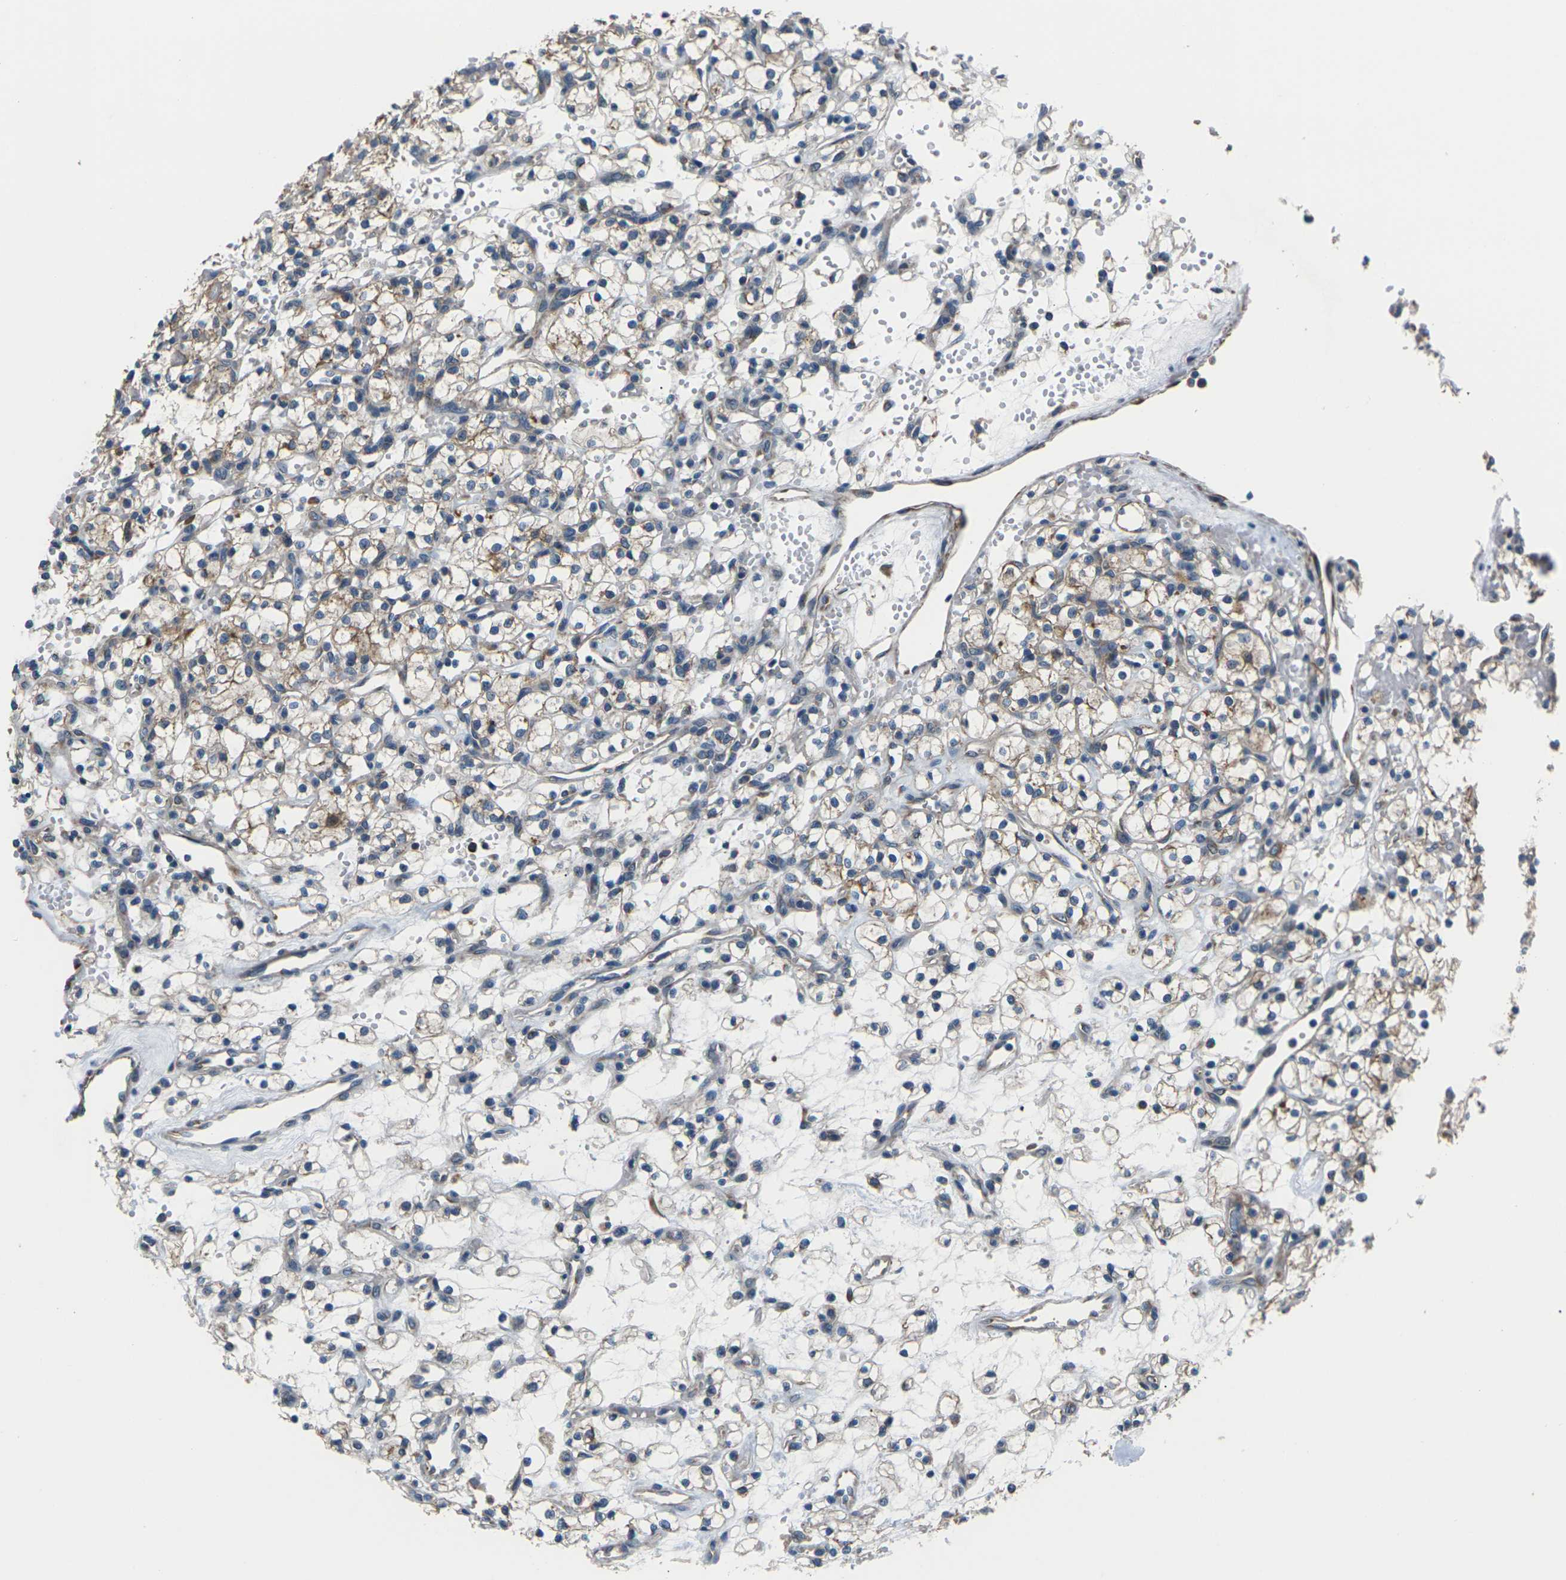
{"staining": {"intensity": "moderate", "quantity": "25%-75%", "location": "cytoplasmic/membranous"}, "tissue": "renal cancer", "cell_type": "Tumor cells", "image_type": "cancer", "snomed": [{"axis": "morphology", "description": "Adenocarcinoma, NOS"}, {"axis": "topography", "description": "Kidney"}], "caption": "Protein expression by immunohistochemistry (IHC) shows moderate cytoplasmic/membranous staining in approximately 25%-75% of tumor cells in renal cancer.", "gene": "GABRP", "patient": {"sex": "female", "age": 60}}